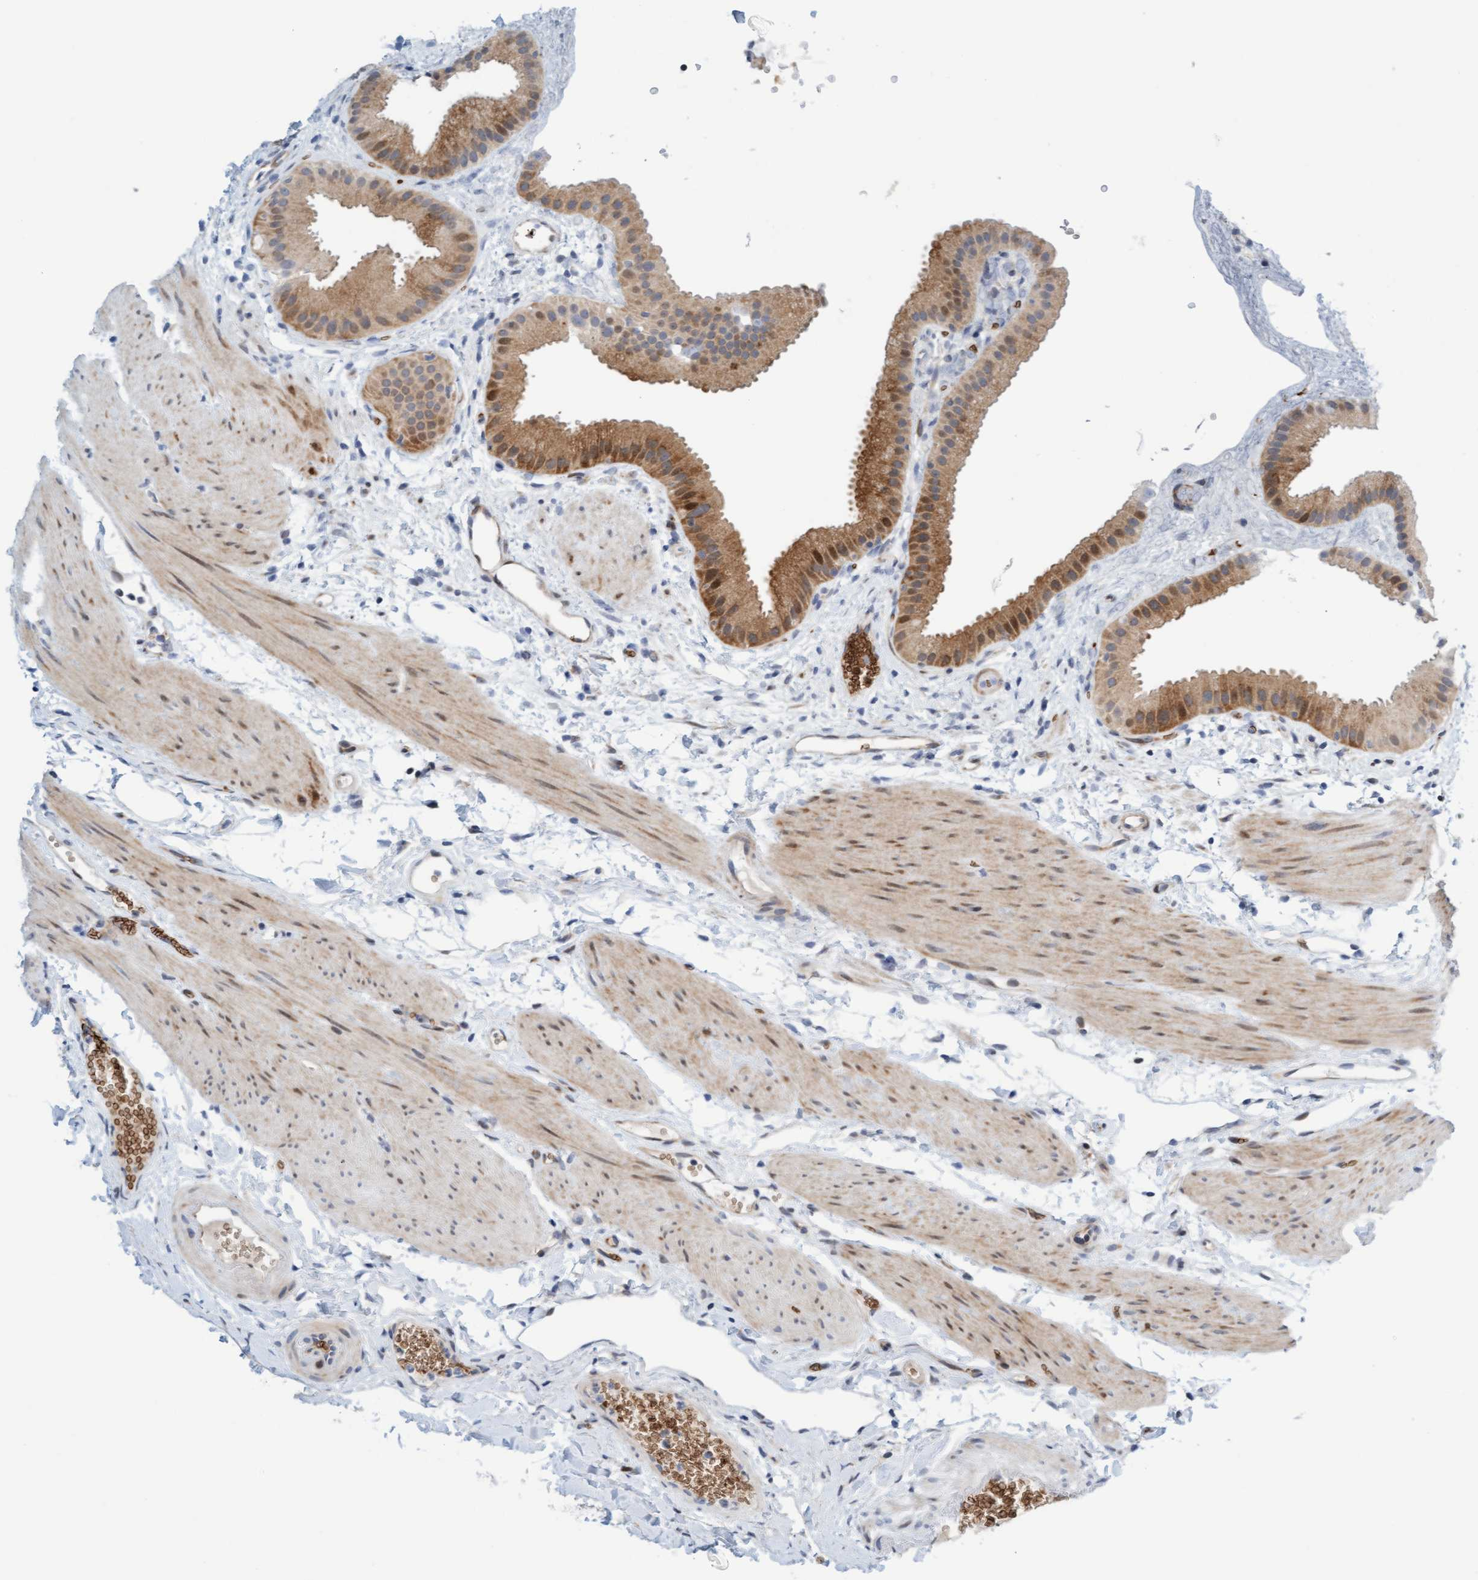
{"staining": {"intensity": "moderate", "quantity": ">75%", "location": "cytoplasmic/membranous,nuclear"}, "tissue": "gallbladder", "cell_type": "Glandular cells", "image_type": "normal", "snomed": [{"axis": "morphology", "description": "Normal tissue, NOS"}, {"axis": "topography", "description": "Gallbladder"}], "caption": "This micrograph shows immunohistochemistry (IHC) staining of normal gallbladder, with medium moderate cytoplasmic/membranous,nuclear positivity in about >75% of glandular cells.", "gene": "EIF4EBP1", "patient": {"sex": "female", "age": 64}}